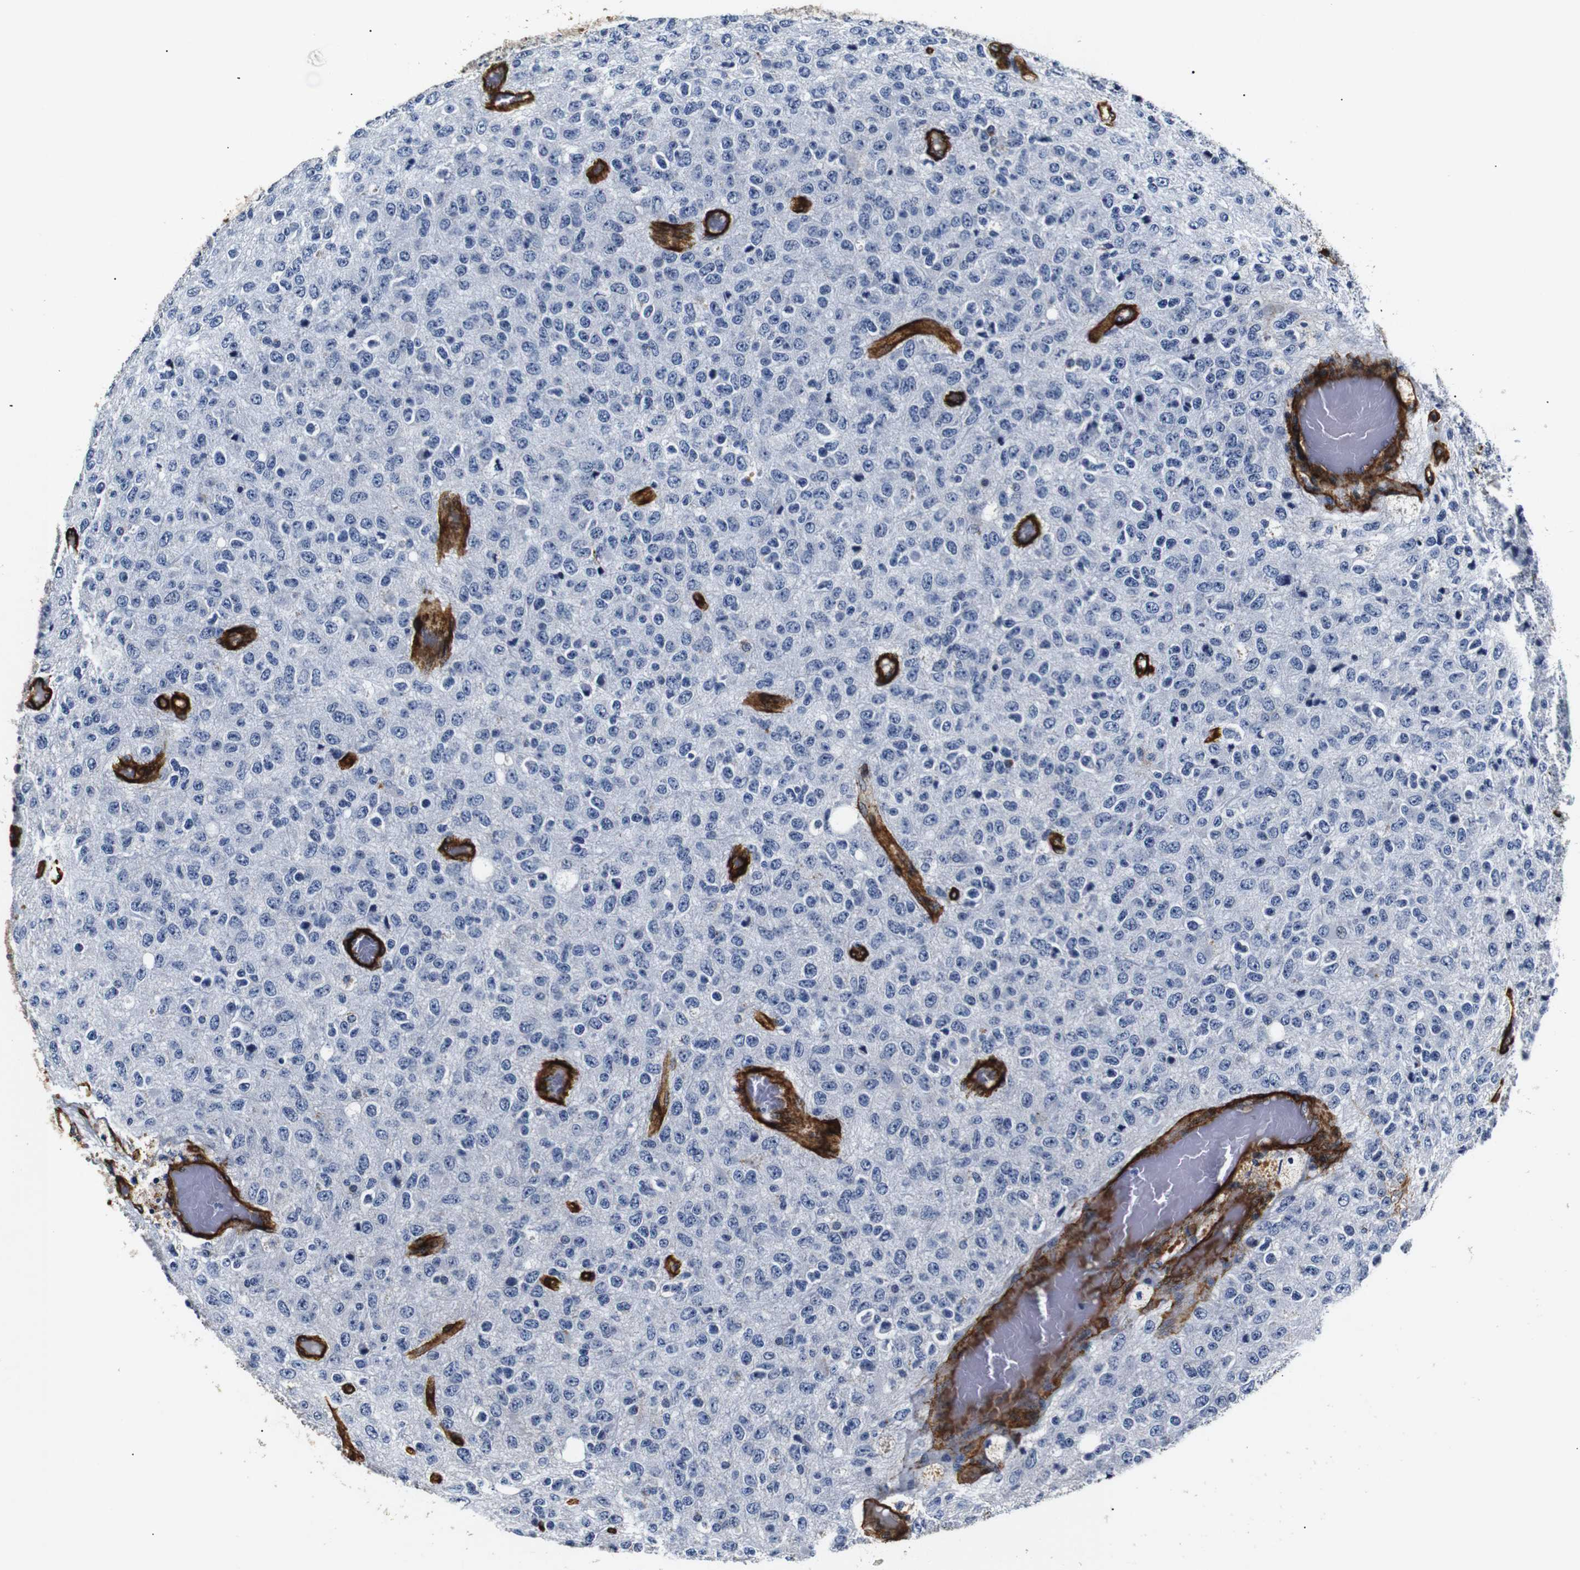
{"staining": {"intensity": "negative", "quantity": "none", "location": "none"}, "tissue": "glioma", "cell_type": "Tumor cells", "image_type": "cancer", "snomed": [{"axis": "morphology", "description": "Glioma, malignant, High grade"}, {"axis": "topography", "description": "pancreas cauda"}], "caption": "Immunohistochemistry (IHC) photomicrograph of neoplastic tissue: glioma stained with DAB (3,3'-diaminobenzidine) exhibits no significant protein staining in tumor cells.", "gene": "CAV2", "patient": {"sex": "male", "age": 60}}